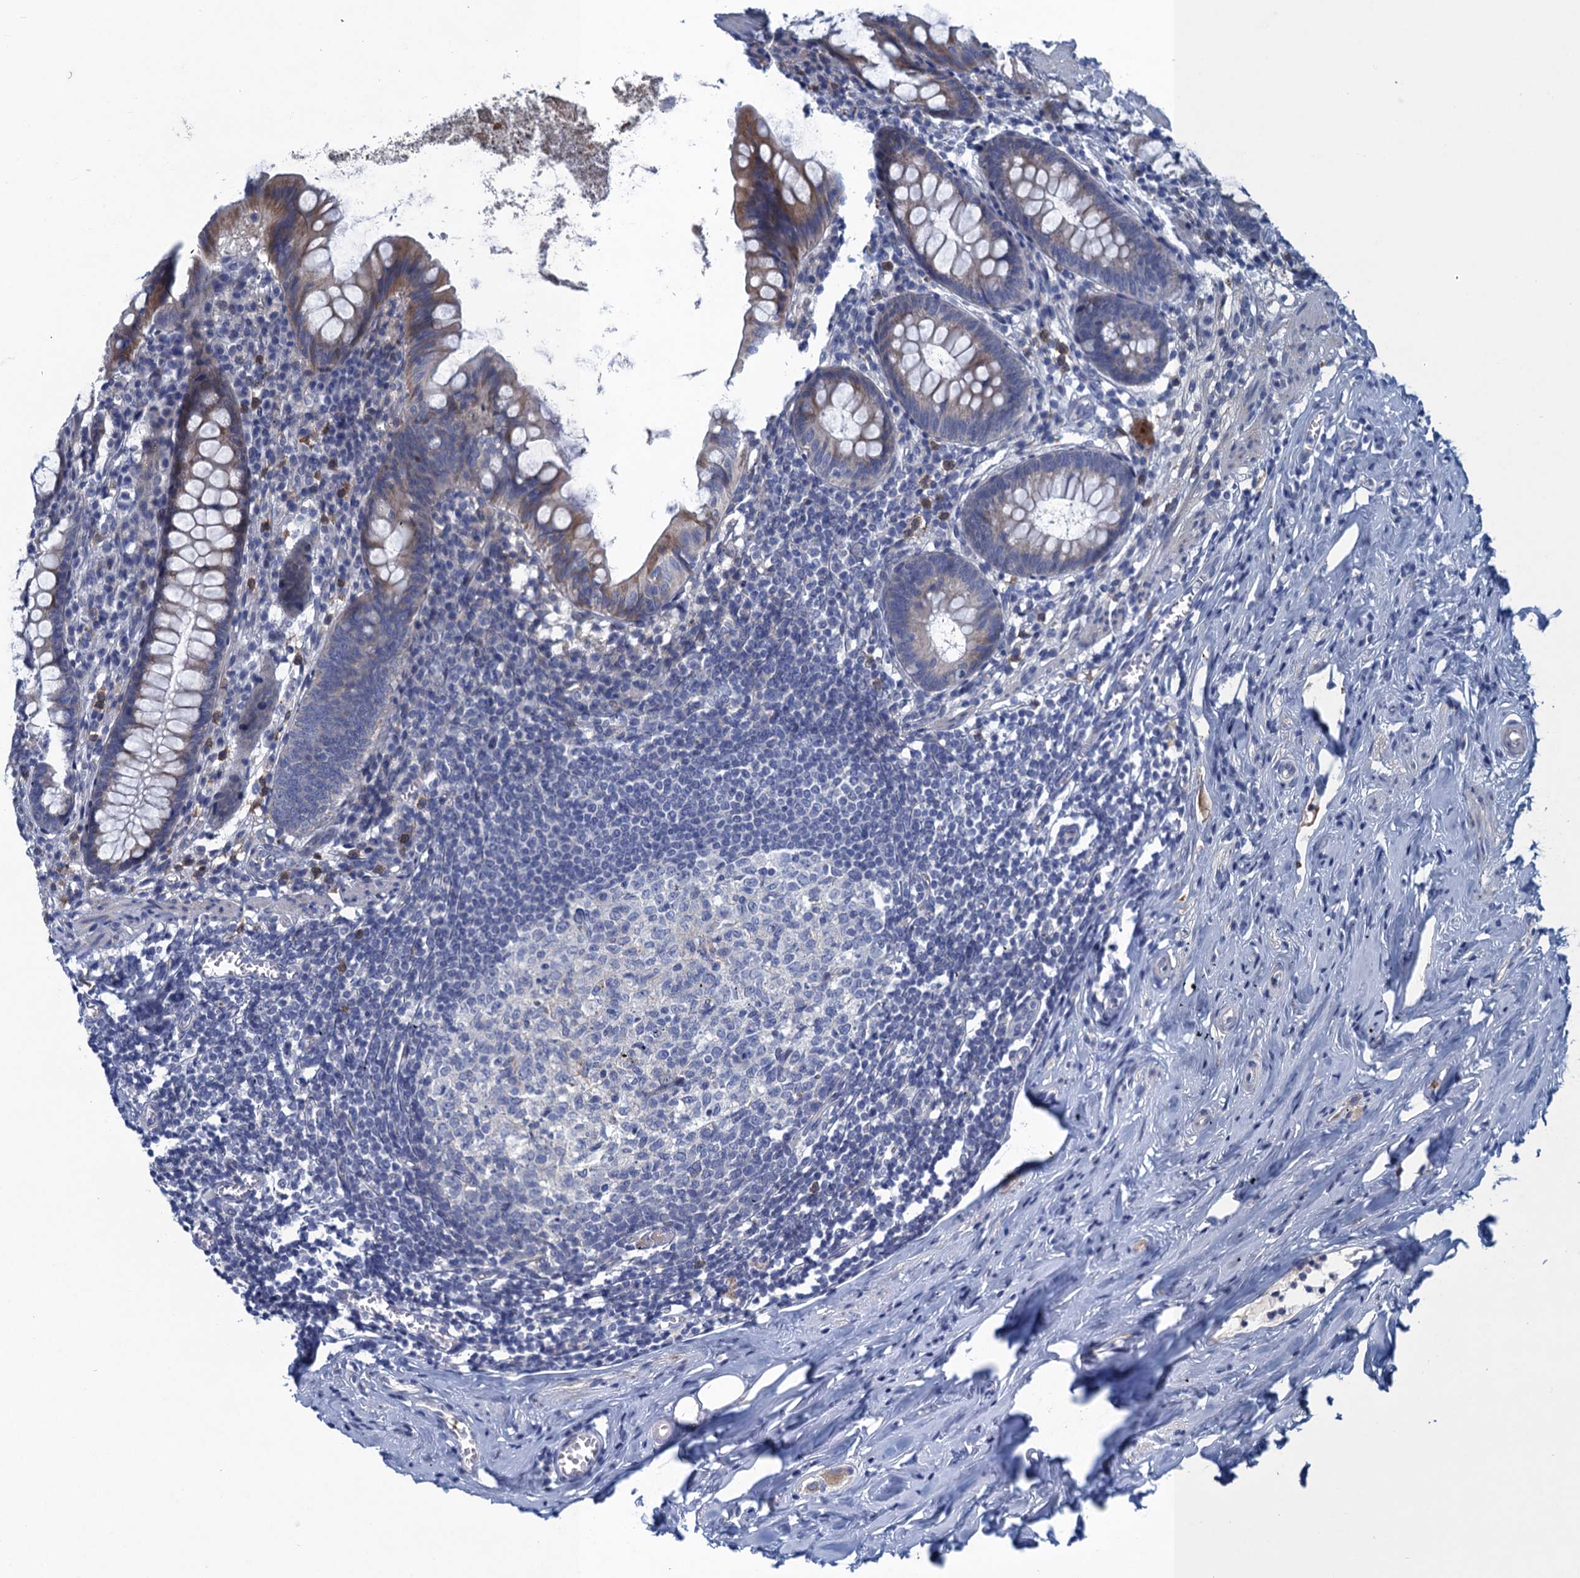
{"staining": {"intensity": "moderate", "quantity": "<25%", "location": "cytoplasmic/membranous"}, "tissue": "appendix", "cell_type": "Glandular cells", "image_type": "normal", "snomed": [{"axis": "morphology", "description": "Normal tissue, NOS"}, {"axis": "topography", "description": "Appendix"}], "caption": "The image shows immunohistochemical staining of normal appendix. There is moderate cytoplasmic/membranous staining is appreciated in about <25% of glandular cells. (brown staining indicates protein expression, while blue staining denotes nuclei).", "gene": "SCEL", "patient": {"sex": "female", "age": 51}}